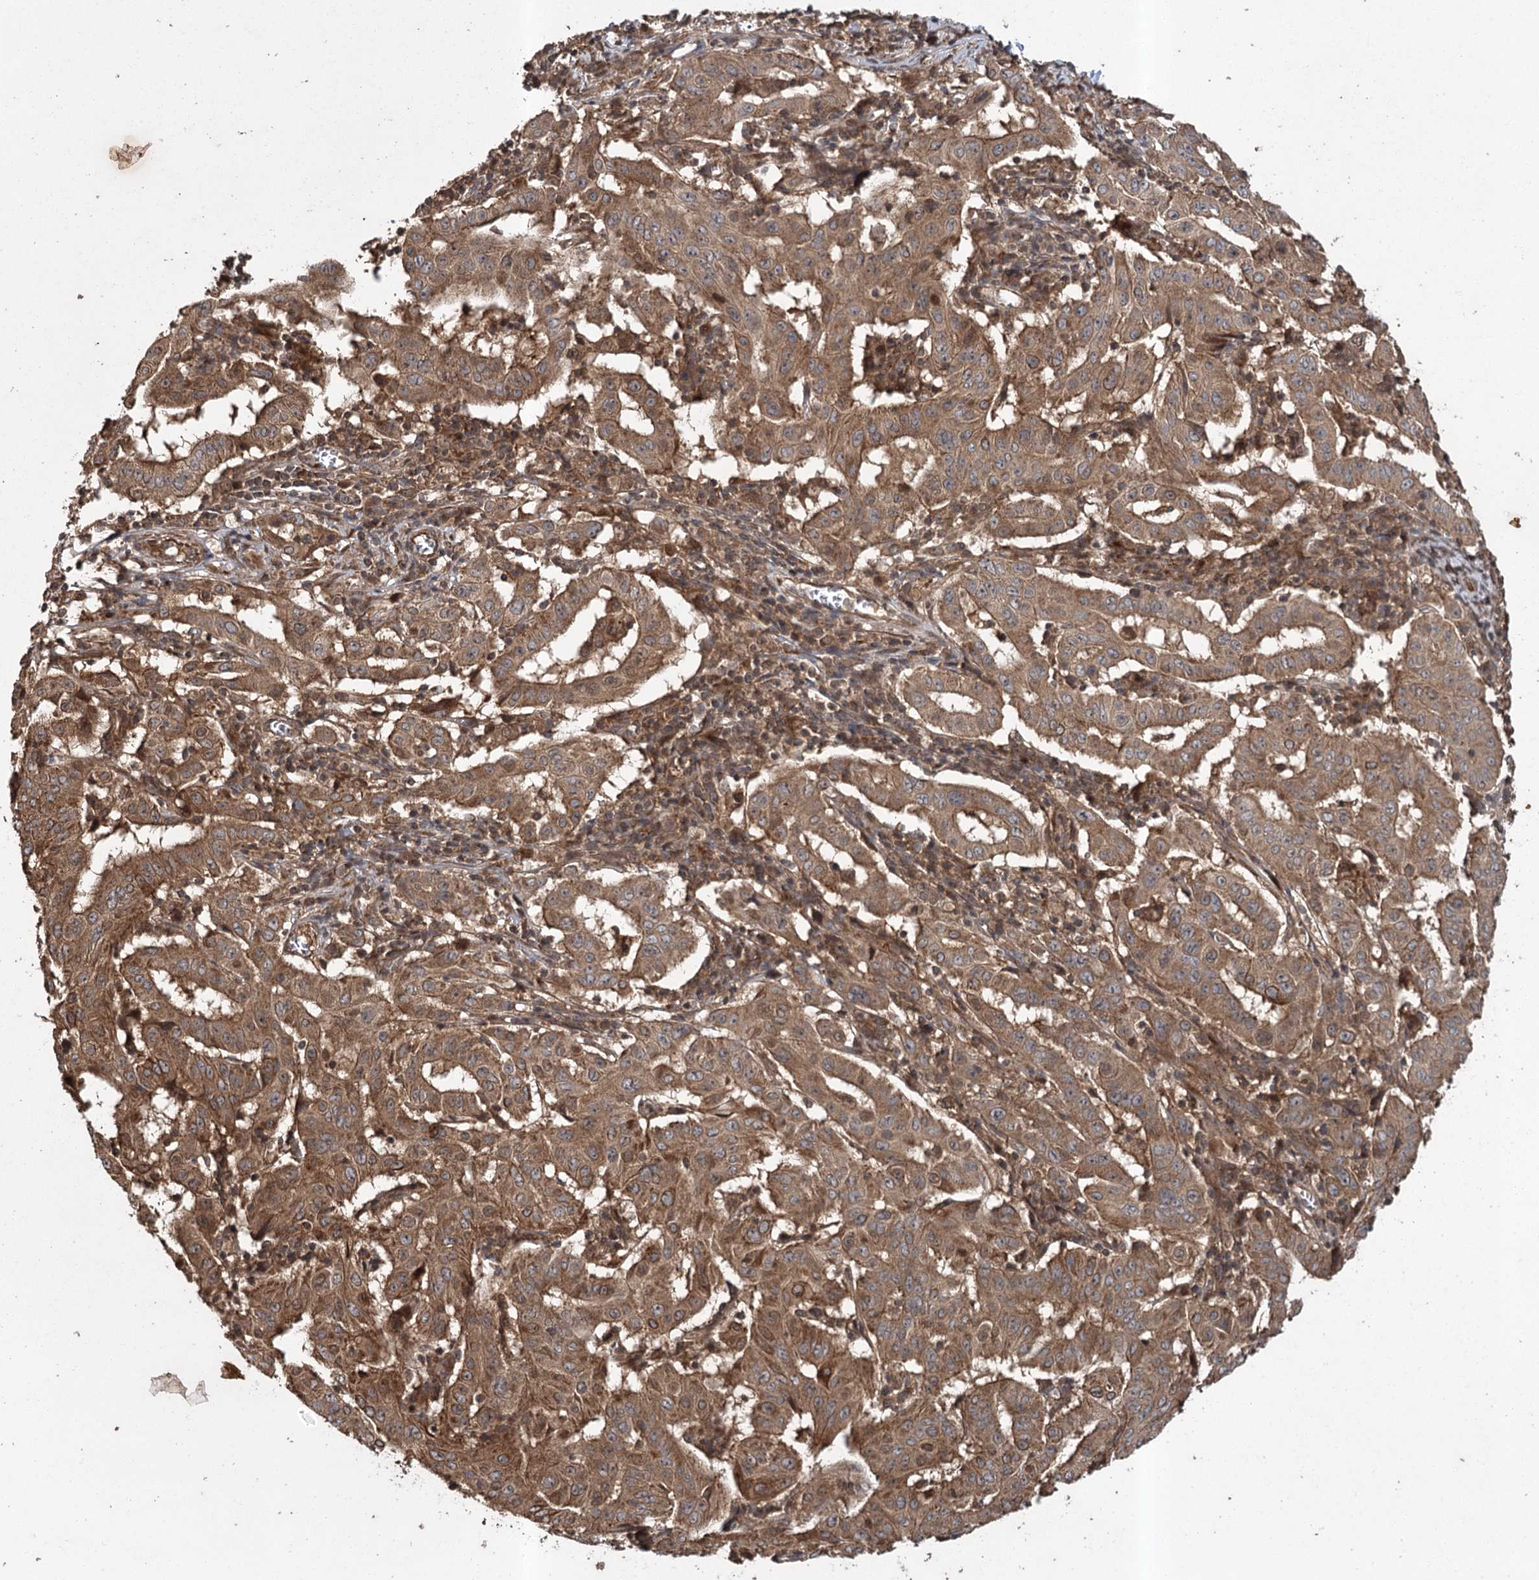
{"staining": {"intensity": "moderate", "quantity": ">75%", "location": "cytoplasmic/membranous"}, "tissue": "pancreatic cancer", "cell_type": "Tumor cells", "image_type": "cancer", "snomed": [{"axis": "morphology", "description": "Adenocarcinoma, NOS"}, {"axis": "topography", "description": "Pancreas"}], "caption": "Human pancreatic cancer stained with a protein marker demonstrates moderate staining in tumor cells.", "gene": "RPAP3", "patient": {"sex": "male", "age": 63}}